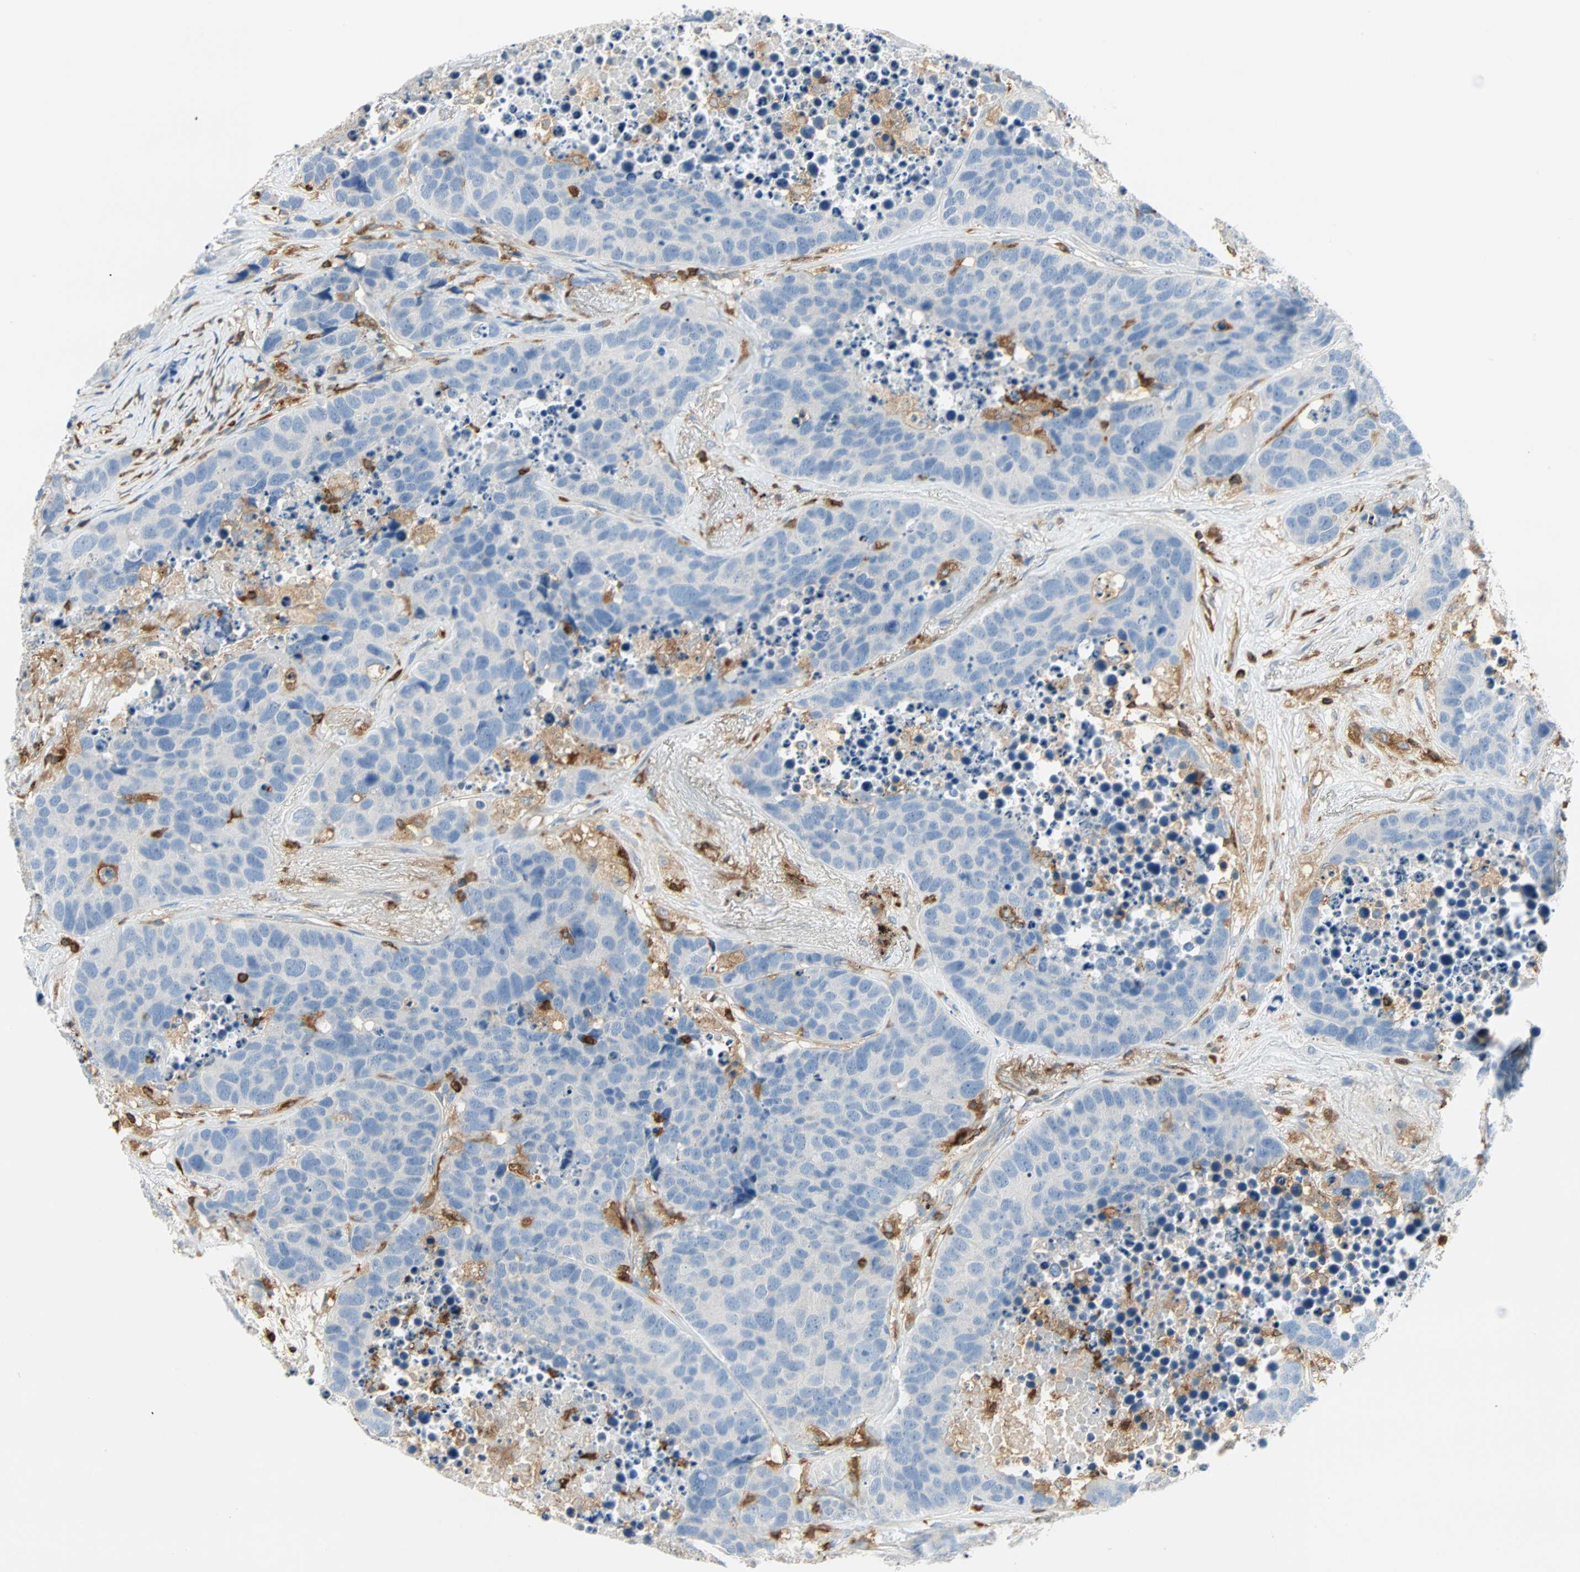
{"staining": {"intensity": "negative", "quantity": "none", "location": "none"}, "tissue": "carcinoid", "cell_type": "Tumor cells", "image_type": "cancer", "snomed": [{"axis": "morphology", "description": "Carcinoid, malignant, NOS"}, {"axis": "topography", "description": "Lung"}], "caption": "Immunohistochemistry micrograph of human carcinoid (malignant) stained for a protein (brown), which displays no expression in tumor cells. Brightfield microscopy of immunohistochemistry (IHC) stained with DAB (3,3'-diaminobenzidine) (brown) and hematoxylin (blue), captured at high magnification.", "gene": "FMNL1", "patient": {"sex": "male", "age": 60}}